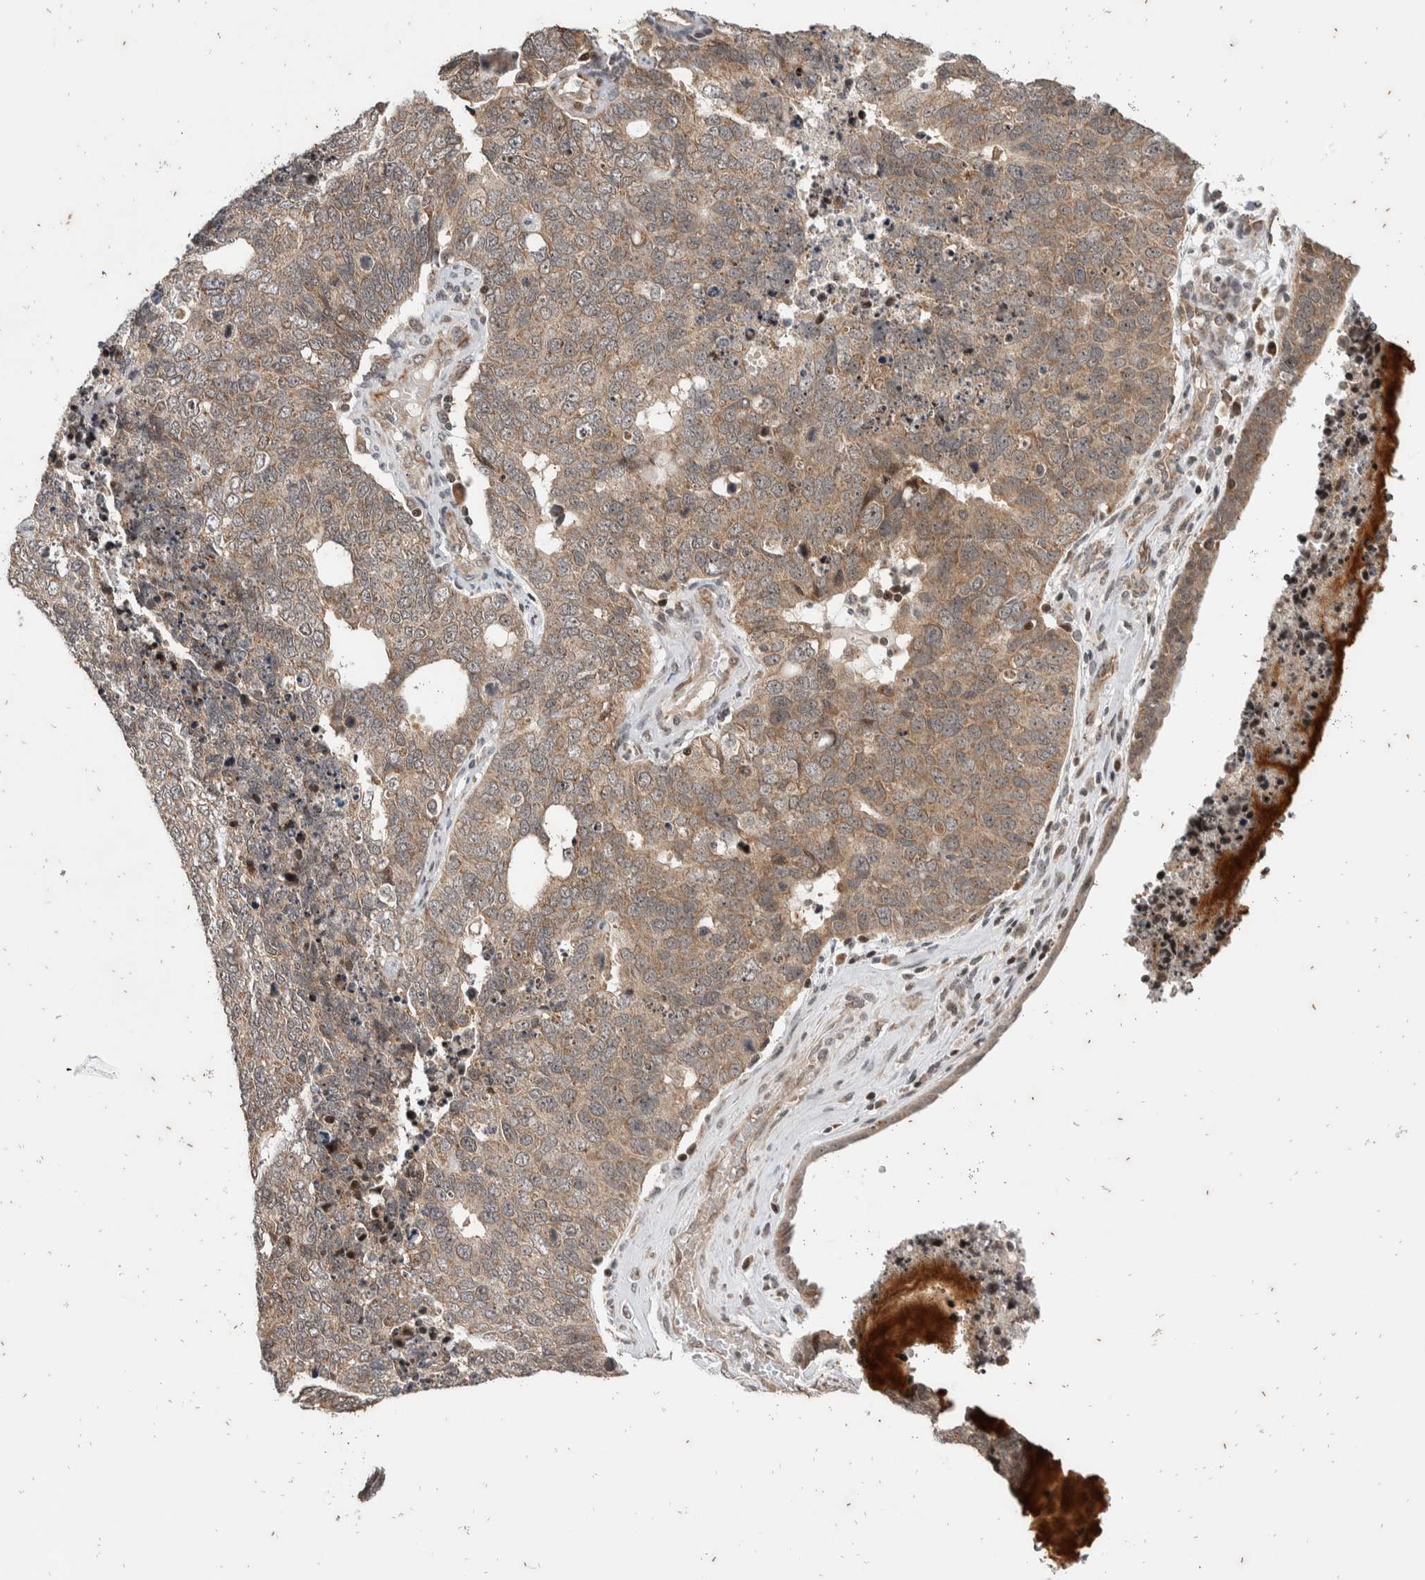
{"staining": {"intensity": "weak", "quantity": ">75%", "location": "cytoplasmic/membranous"}, "tissue": "cervical cancer", "cell_type": "Tumor cells", "image_type": "cancer", "snomed": [{"axis": "morphology", "description": "Squamous cell carcinoma, NOS"}, {"axis": "topography", "description": "Cervix"}], "caption": "A high-resolution histopathology image shows immunohistochemistry (IHC) staining of cervical cancer (squamous cell carcinoma), which demonstrates weak cytoplasmic/membranous expression in approximately >75% of tumor cells. (Brightfield microscopy of DAB IHC at high magnification).", "gene": "ATXN7L1", "patient": {"sex": "female", "age": 63}}